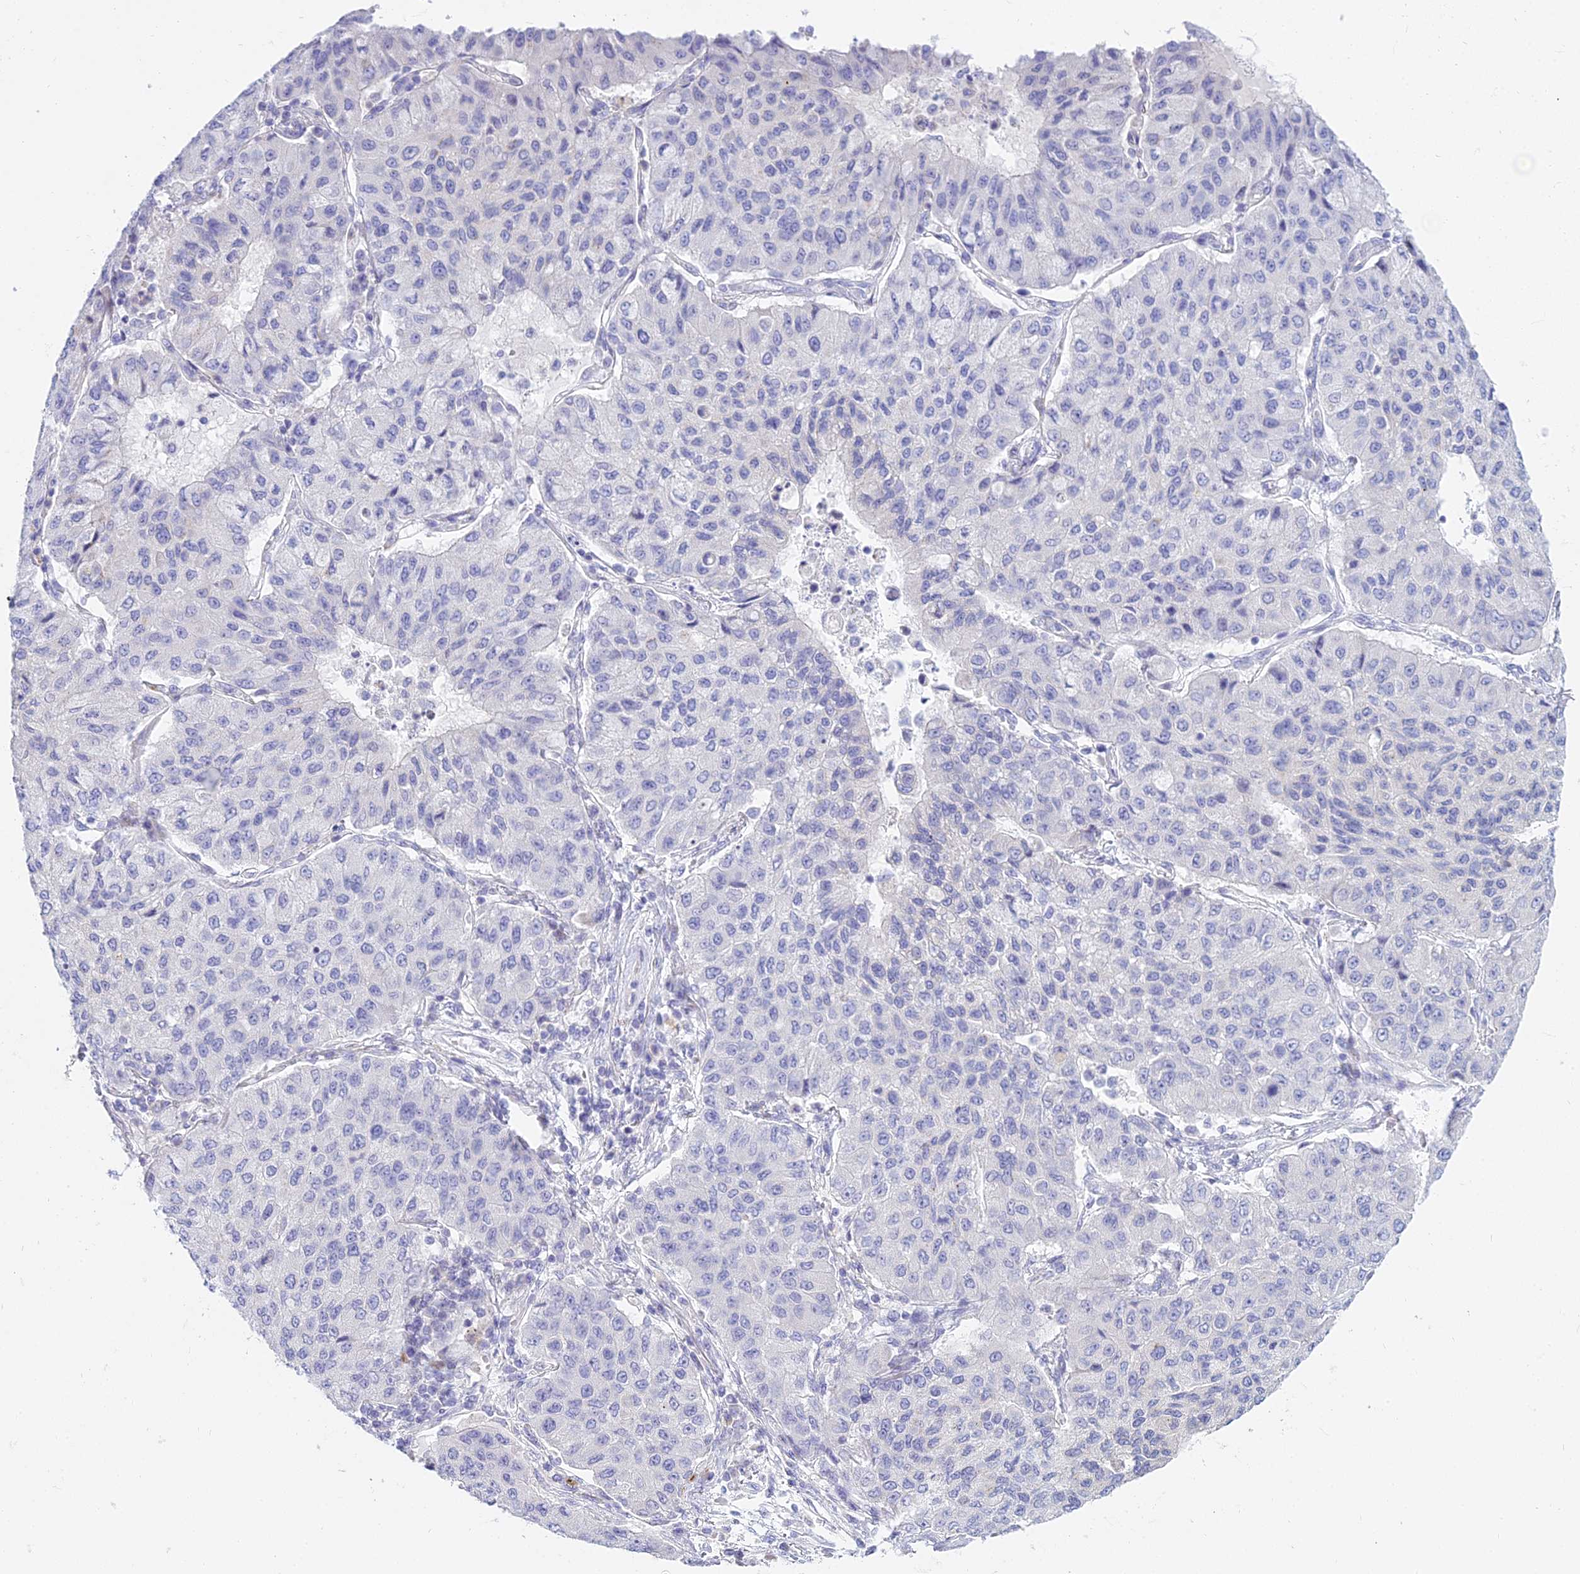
{"staining": {"intensity": "moderate", "quantity": "<25%", "location": "cytoplasmic/membranous"}, "tissue": "lung cancer", "cell_type": "Tumor cells", "image_type": "cancer", "snomed": [{"axis": "morphology", "description": "Squamous cell carcinoma, NOS"}, {"axis": "topography", "description": "Lung"}], "caption": "Tumor cells show moderate cytoplasmic/membranous positivity in about <25% of cells in lung squamous cell carcinoma.", "gene": "SMIM24", "patient": {"sex": "male", "age": 74}}